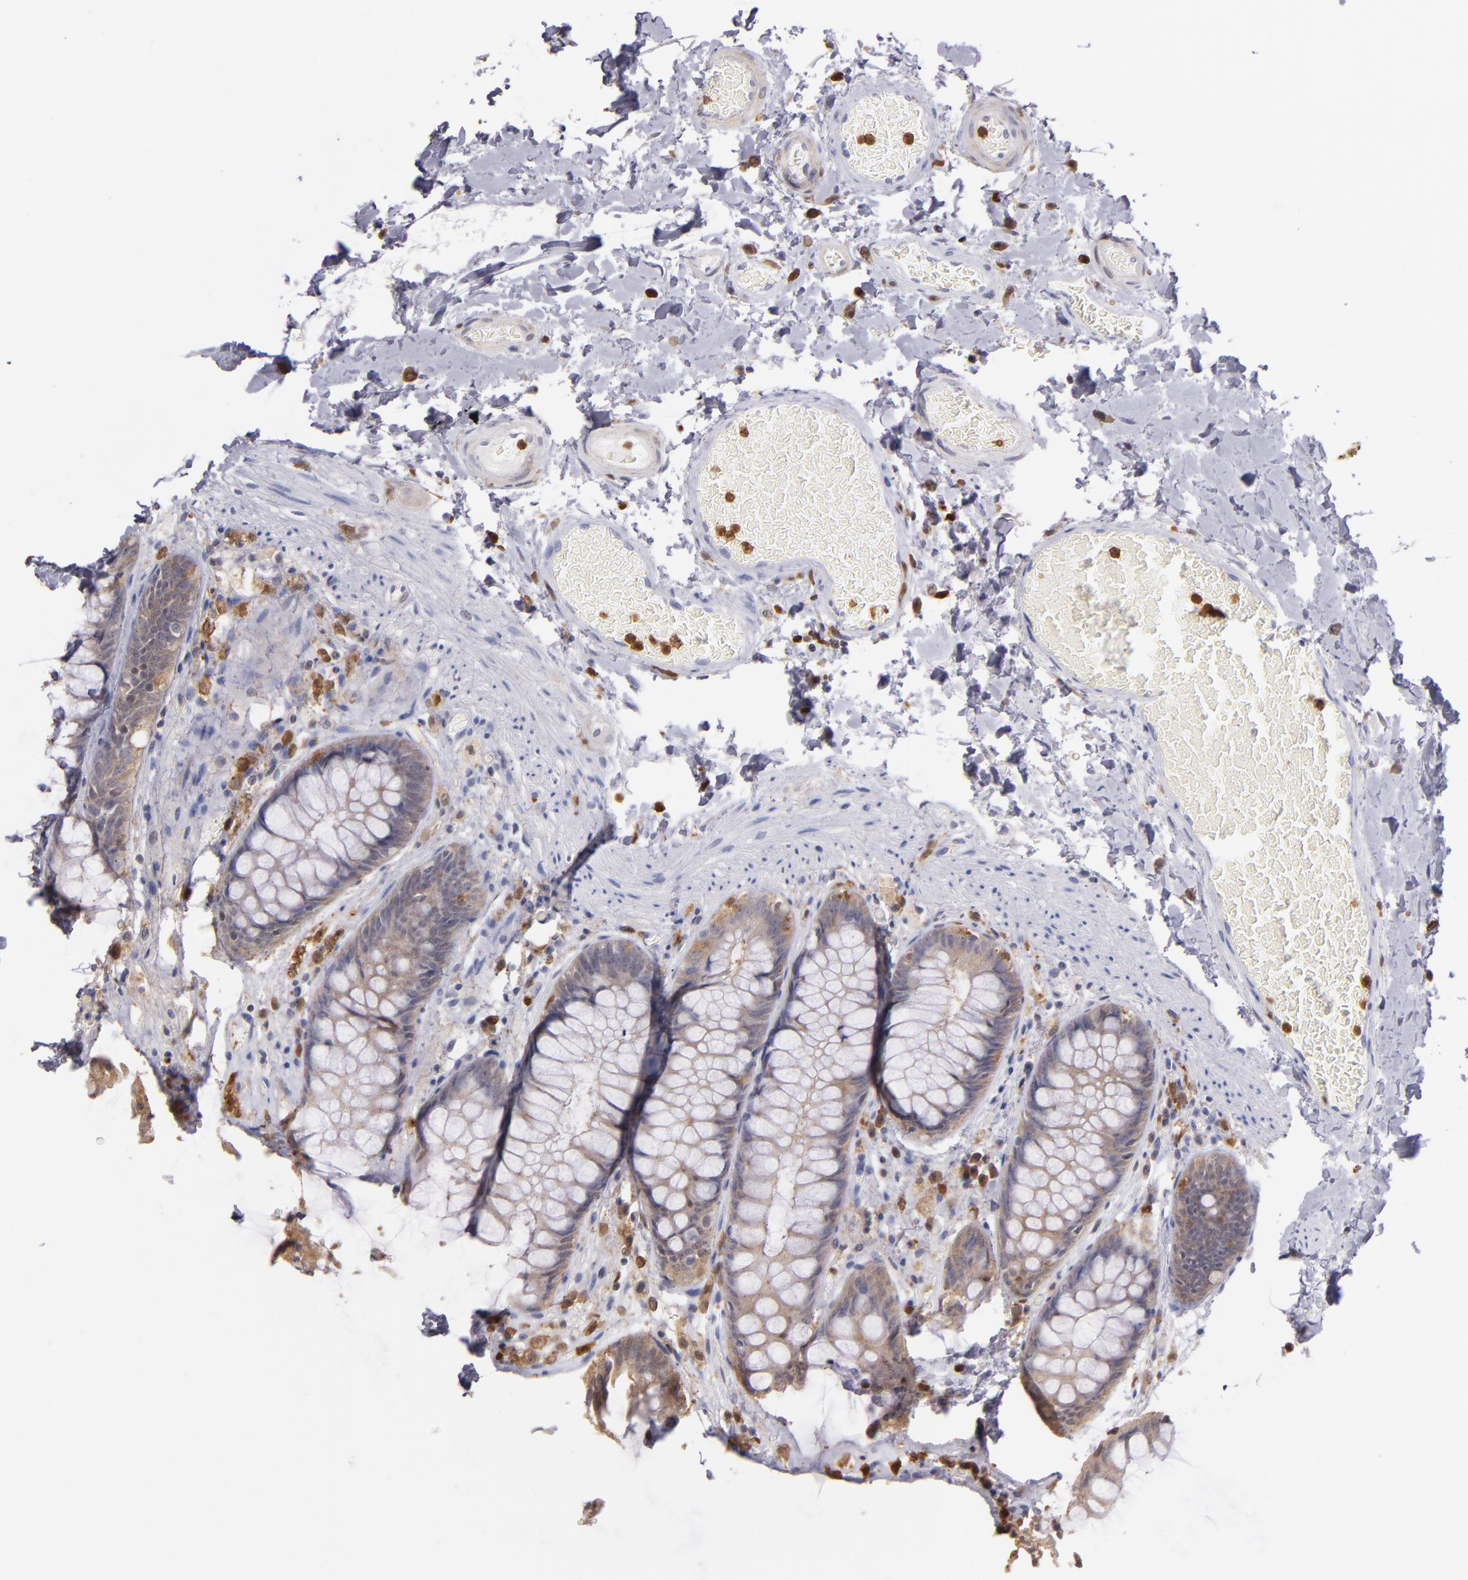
{"staining": {"intensity": "moderate", "quantity": ">75%", "location": "cytoplasmic/membranous"}, "tissue": "rectum", "cell_type": "Glandular cells", "image_type": "normal", "snomed": [{"axis": "morphology", "description": "Normal tissue, NOS"}, {"axis": "topography", "description": "Rectum"}], "caption": "Rectum stained for a protein shows moderate cytoplasmic/membranous positivity in glandular cells.", "gene": "PRKCD", "patient": {"sex": "female", "age": 46}}